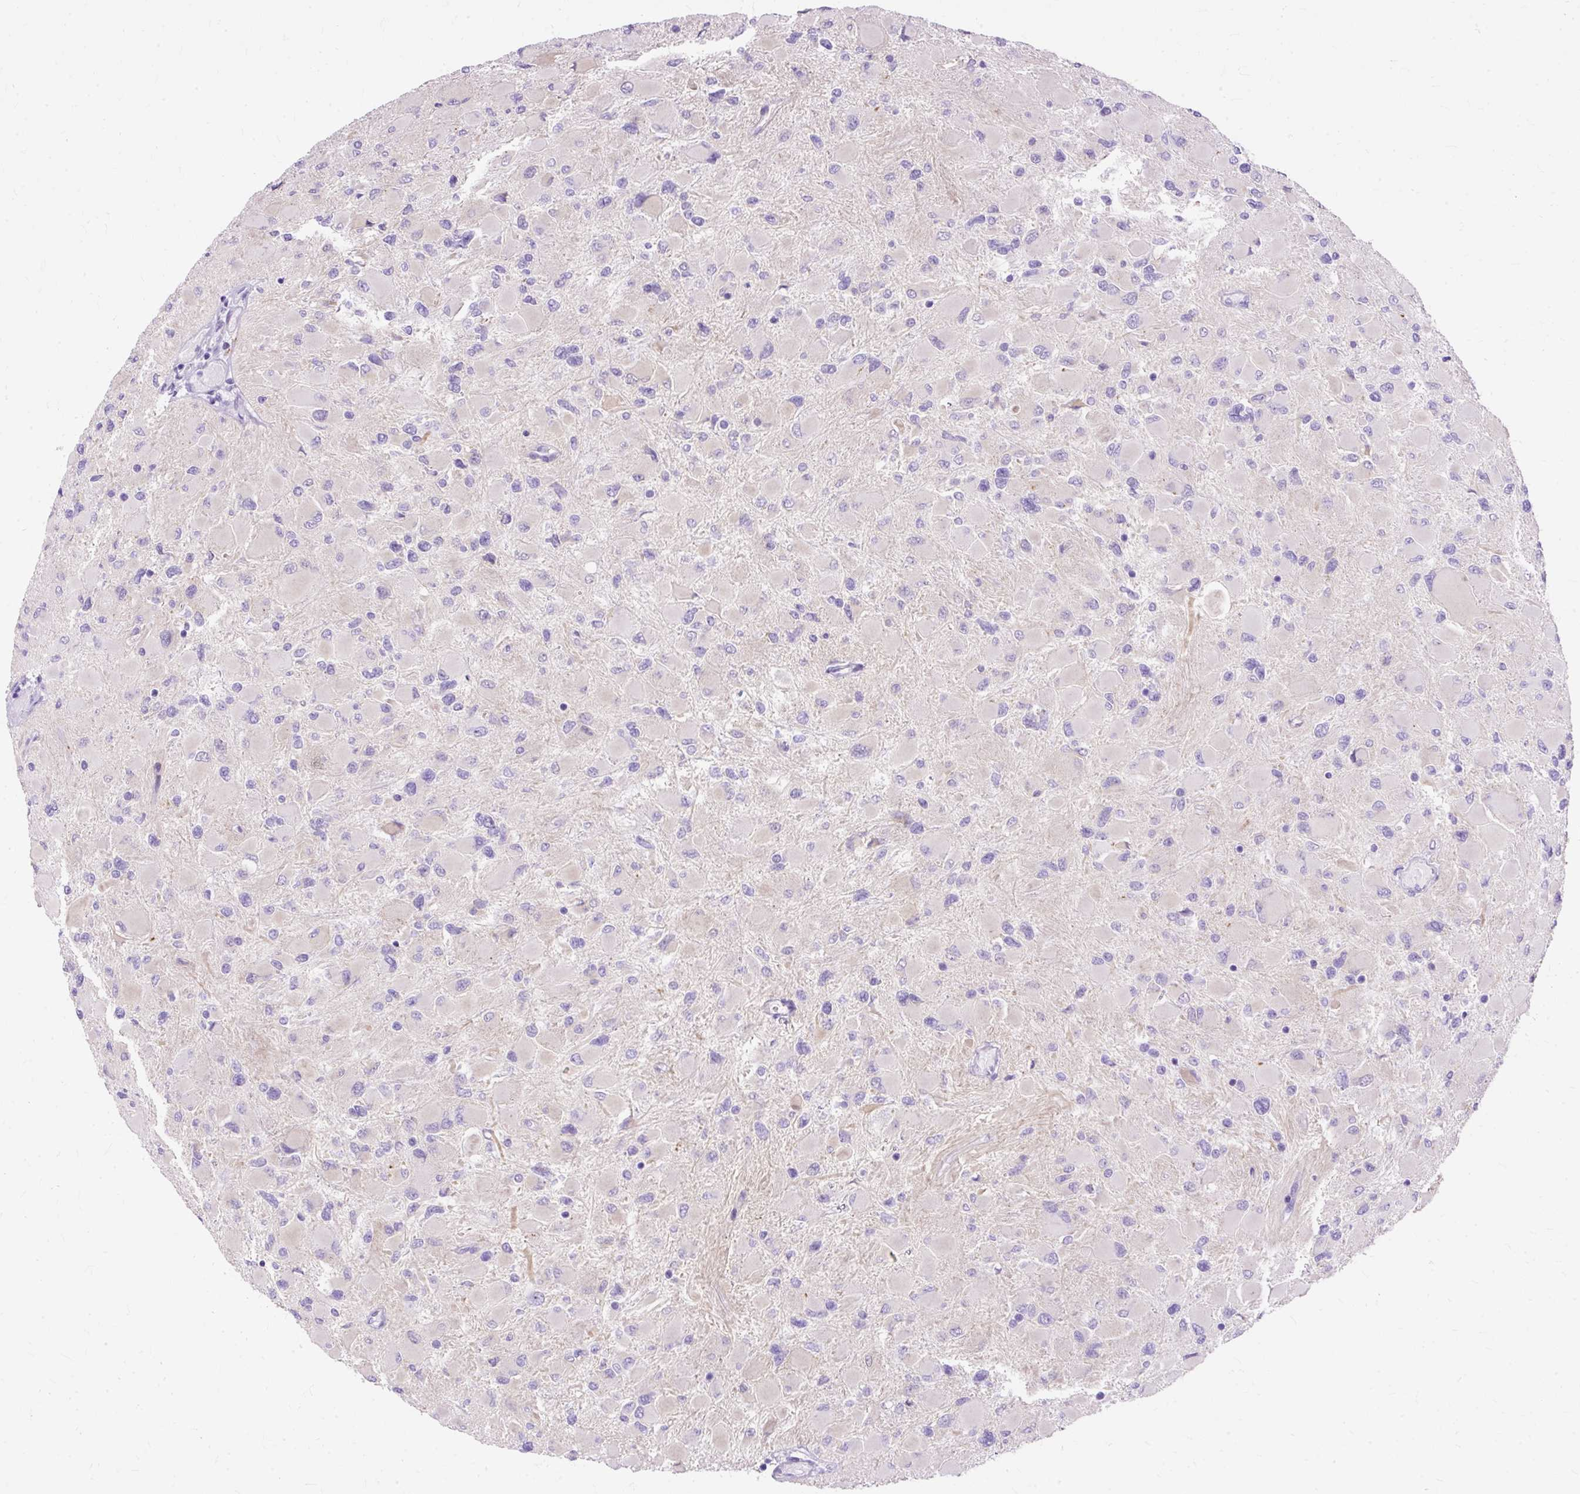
{"staining": {"intensity": "negative", "quantity": "none", "location": "none"}, "tissue": "glioma", "cell_type": "Tumor cells", "image_type": "cancer", "snomed": [{"axis": "morphology", "description": "Glioma, malignant, High grade"}, {"axis": "topography", "description": "Cerebral cortex"}], "caption": "Immunohistochemistry (IHC) photomicrograph of glioma stained for a protein (brown), which exhibits no staining in tumor cells.", "gene": "MYO6", "patient": {"sex": "female", "age": 36}}